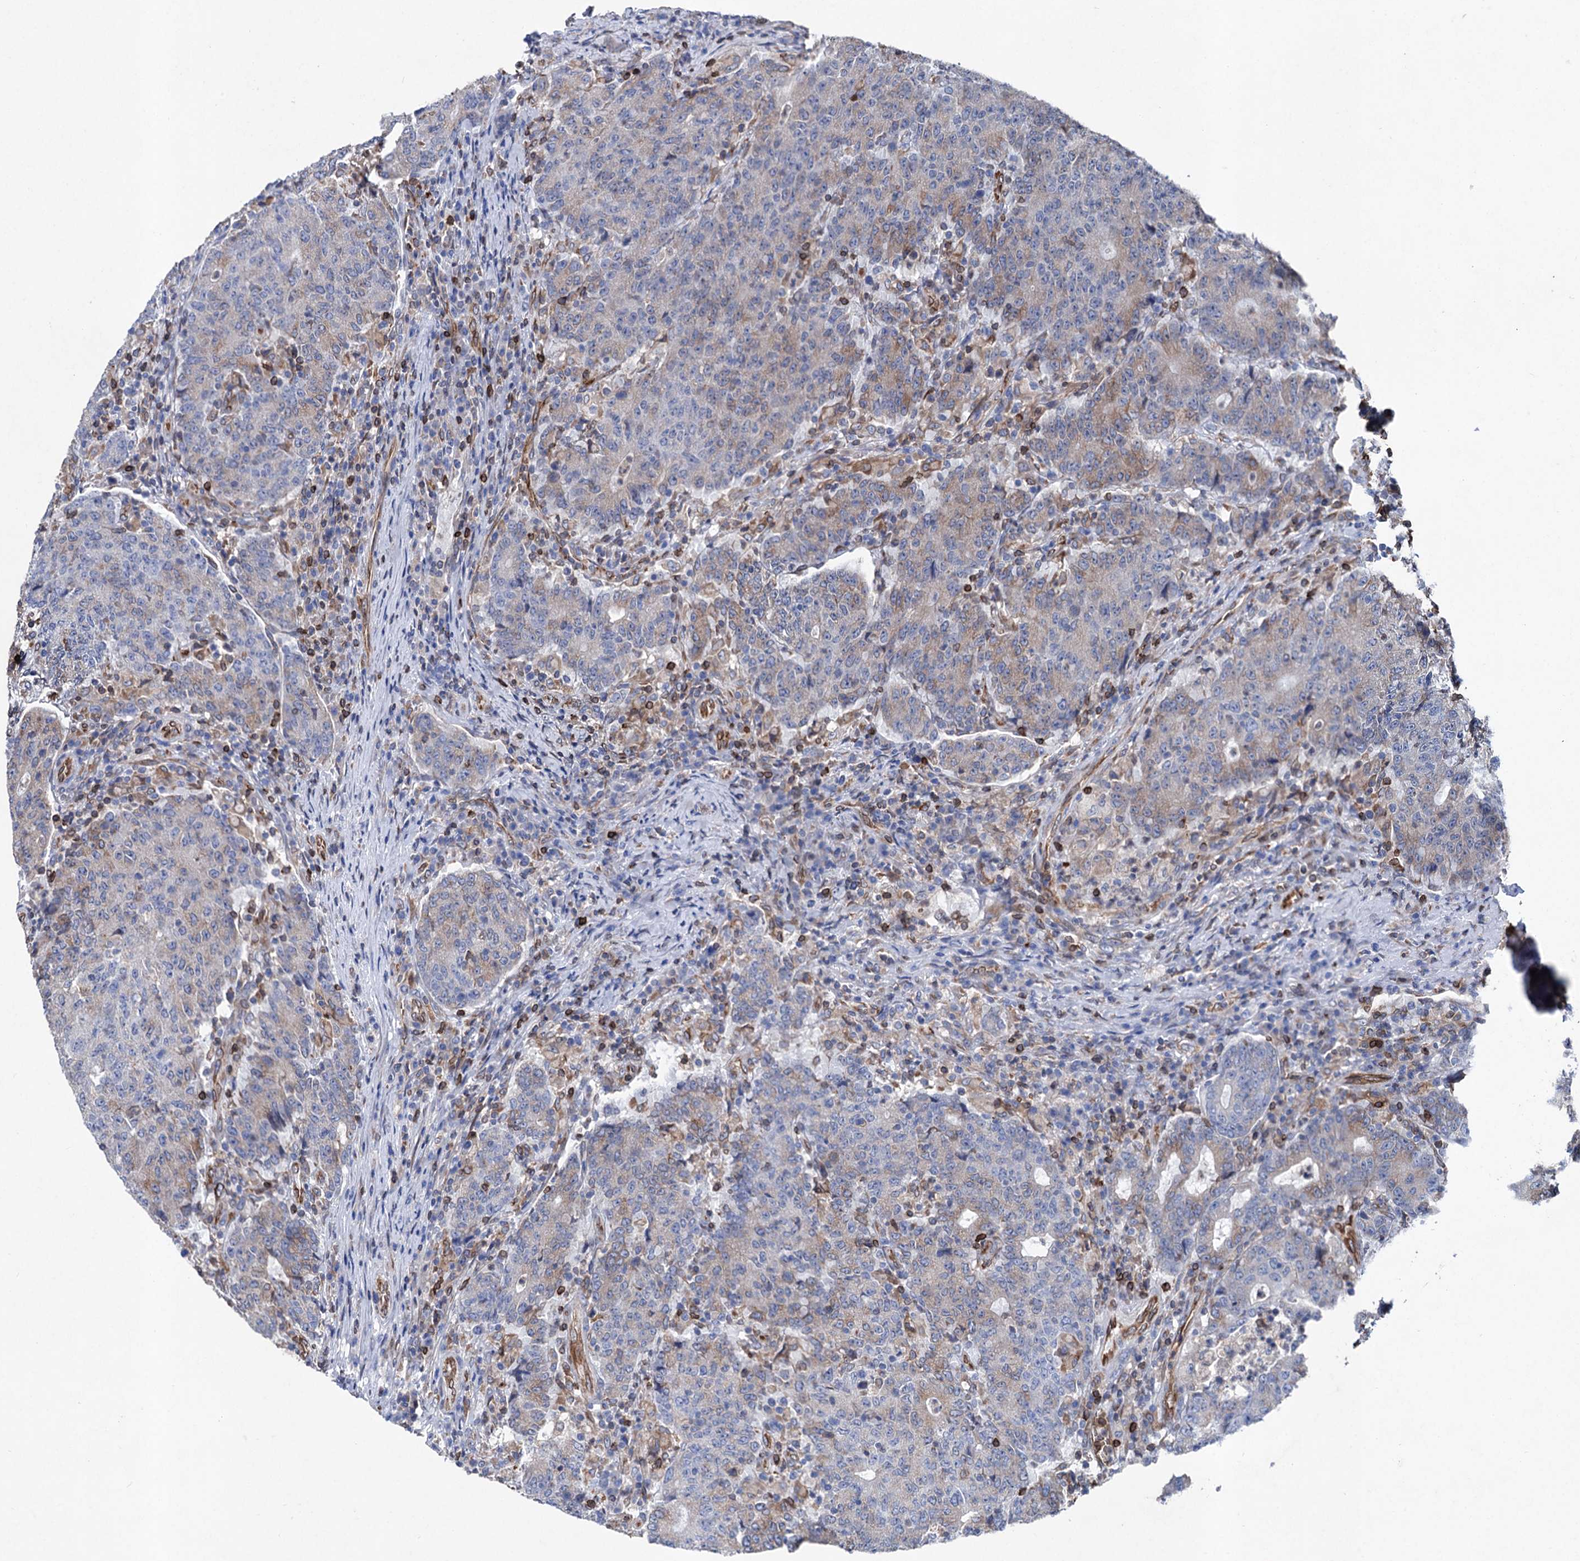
{"staining": {"intensity": "weak", "quantity": "<25%", "location": "cytoplasmic/membranous"}, "tissue": "colorectal cancer", "cell_type": "Tumor cells", "image_type": "cancer", "snomed": [{"axis": "morphology", "description": "Adenocarcinoma, NOS"}, {"axis": "topography", "description": "Colon"}], "caption": "This is a image of IHC staining of adenocarcinoma (colorectal), which shows no expression in tumor cells. (DAB (3,3'-diaminobenzidine) IHC with hematoxylin counter stain).", "gene": "STING1", "patient": {"sex": "female", "age": 75}}